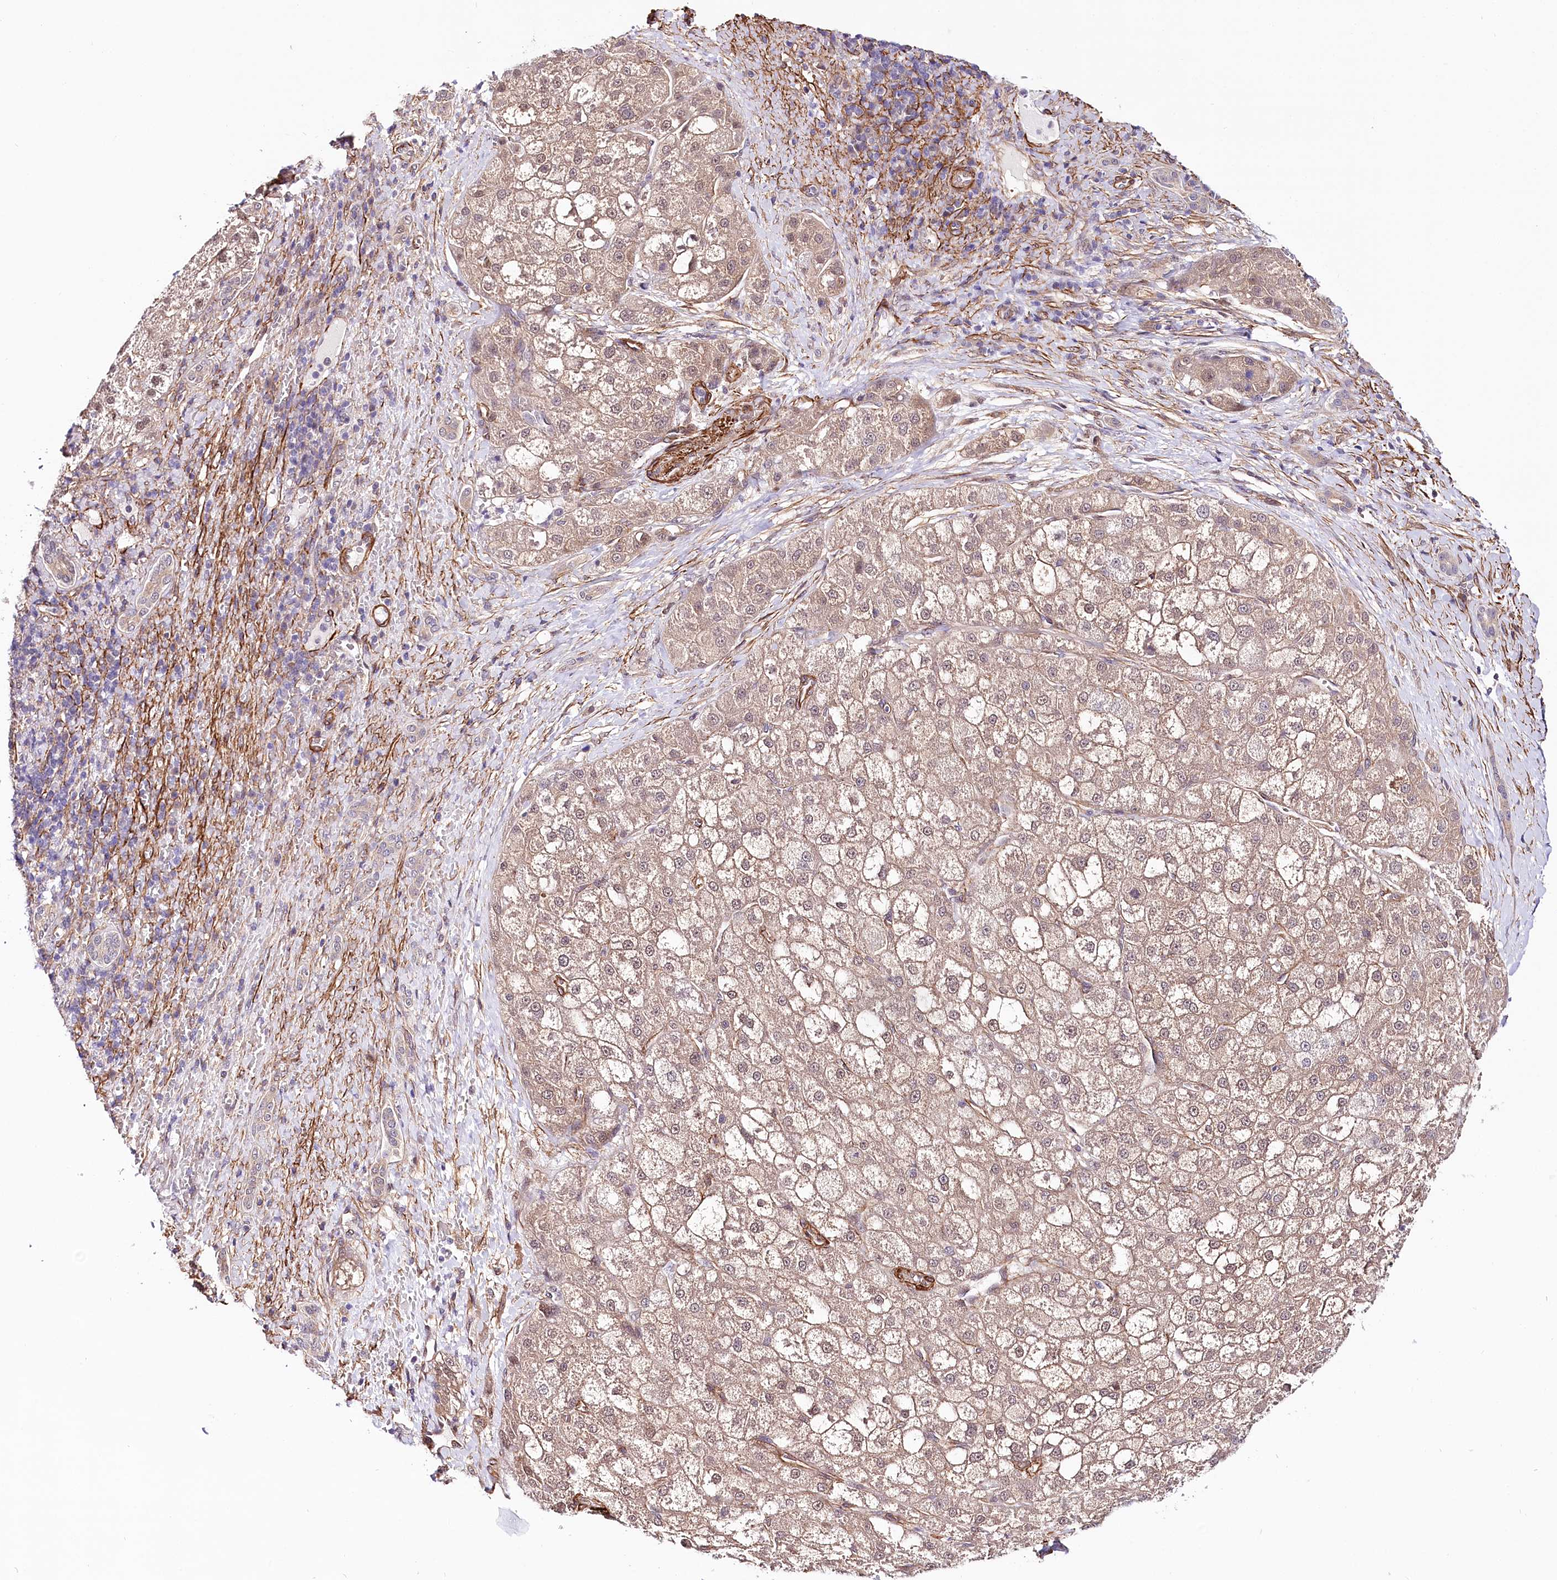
{"staining": {"intensity": "weak", "quantity": ">75%", "location": "cytoplasmic/membranous,nuclear"}, "tissue": "liver cancer", "cell_type": "Tumor cells", "image_type": "cancer", "snomed": [{"axis": "morphology", "description": "Normal tissue, NOS"}, {"axis": "morphology", "description": "Carcinoma, Hepatocellular, NOS"}, {"axis": "topography", "description": "Liver"}], "caption": "Immunohistochemical staining of hepatocellular carcinoma (liver) exhibits weak cytoplasmic/membranous and nuclear protein expression in approximately >75% of tumor cells.", "gene": "PPP2R5B", "patient": {"sex": "male", "age": 57}}